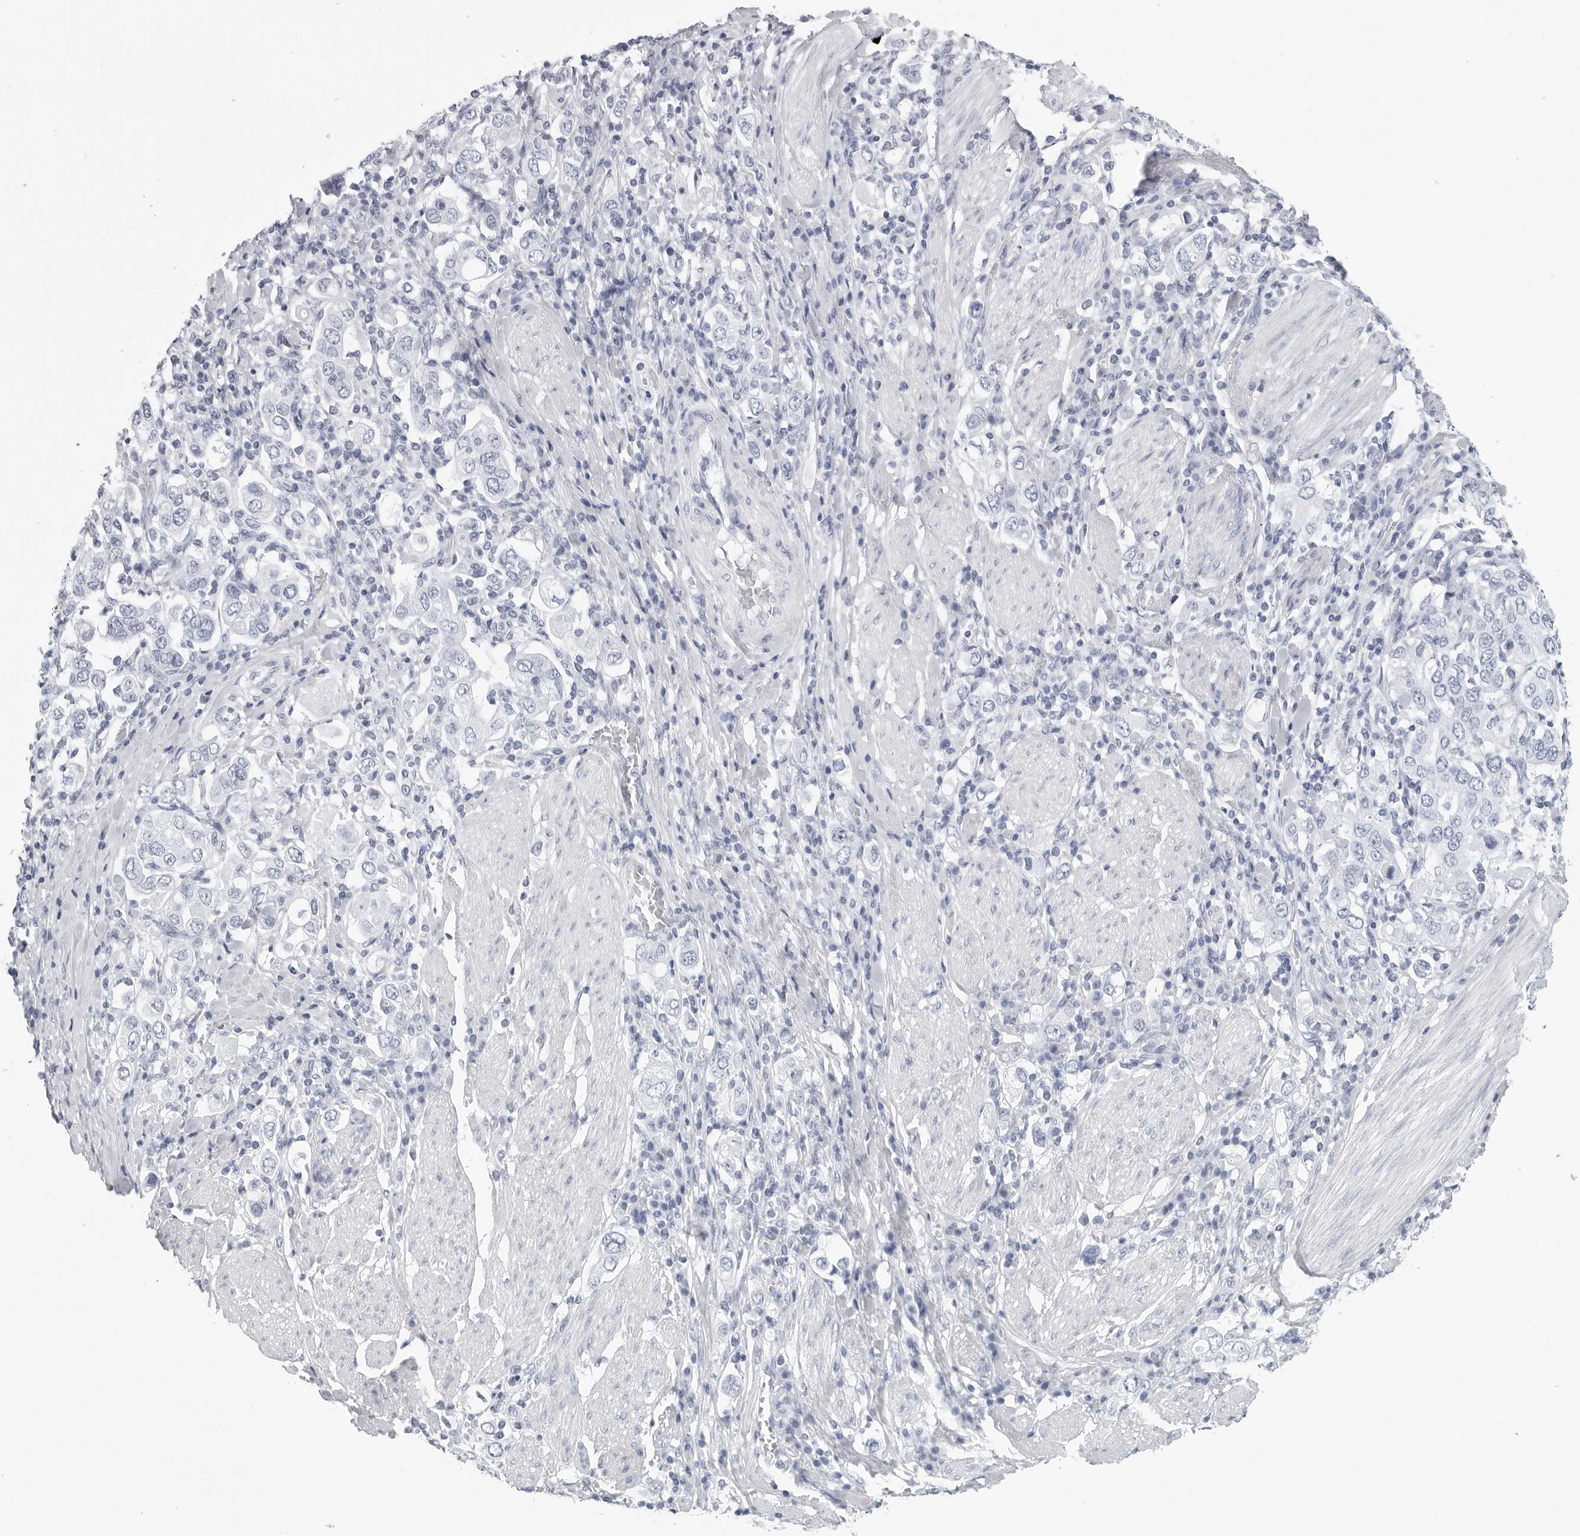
{"staining": {"intensity": "negative", "quantity": "none", "location": "none"}, "tissue": "stomach cancer", "cell_type": "Tumor cells", "image_type": "cancer", "snomed": [{"axis": "morphology", "description": "Adenocarcinoma, NOS"}, {"axis": "topography", "description": "Stomach, upper"}], "caption": "Tumor cells show no significant expression in stomach adenocarcinoma.", "gene": "CSH1", "patient": {"sex": "male", "age": 62}}